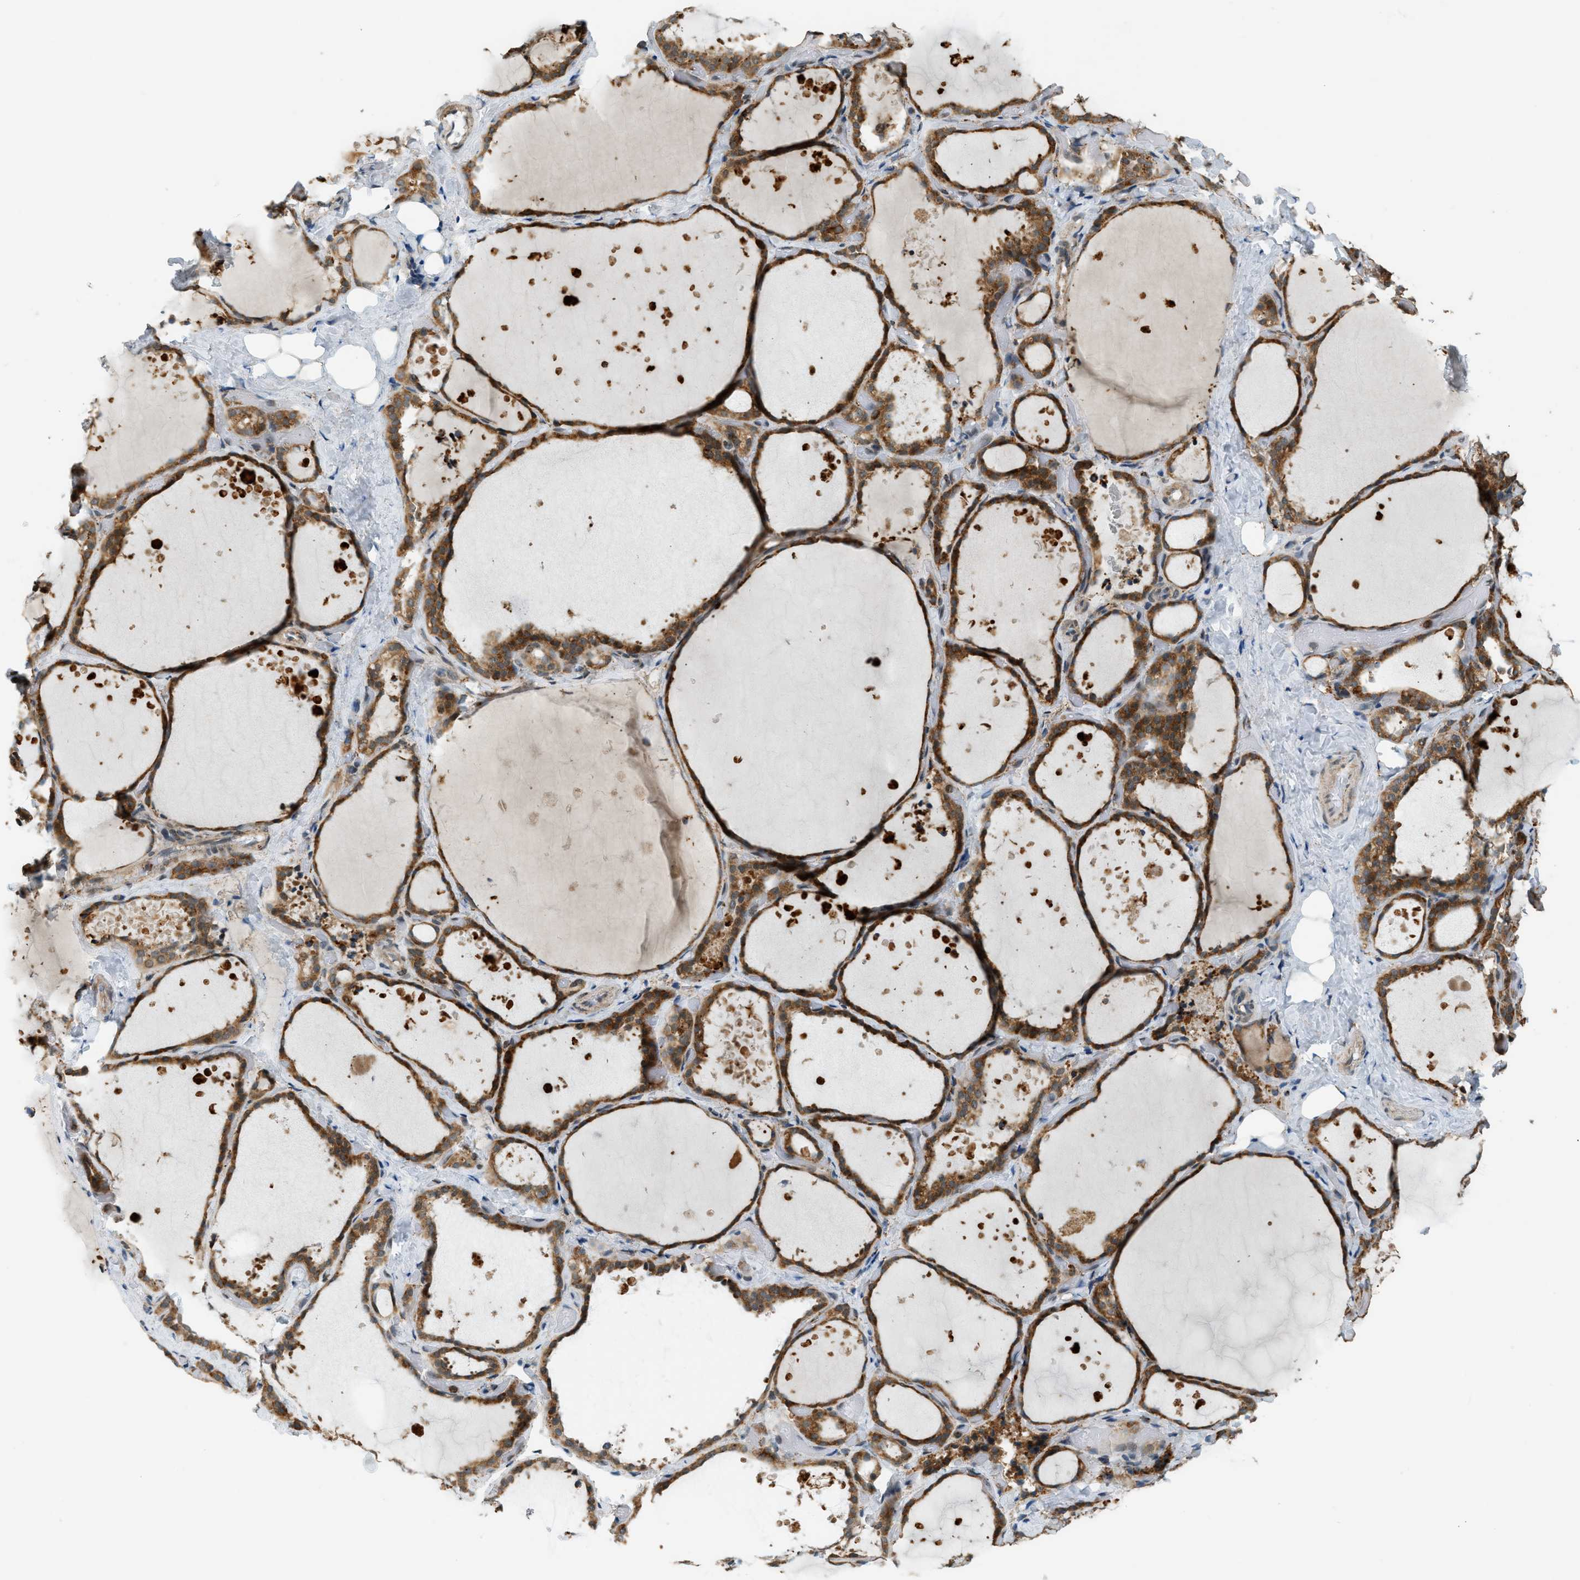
{"staining": {"intensity": "strong", "quantity": ">75%", "location": "cytoplasmic/membranous"}, "tissue": "thyroid gland", "cell_type": "Glandular cells", "image_type": "normal", "snomed": [{"axis": "morphology", "description": "Normal tissue, NOS"}, {"axis": "topography", "description": "Thyroid gland"}], "caption": "Protein analysis of normal thyroid gland reveals strong cytoplasmic/membranous positivity in approximately >75% of glandular cells. The protein is stained brown, and the nuclei are stained in blue (DAB IHC with brightfield microscopy, high magnification).", "gene": "SEMA4D", "patient": {"sex": "female", "age": 44}}